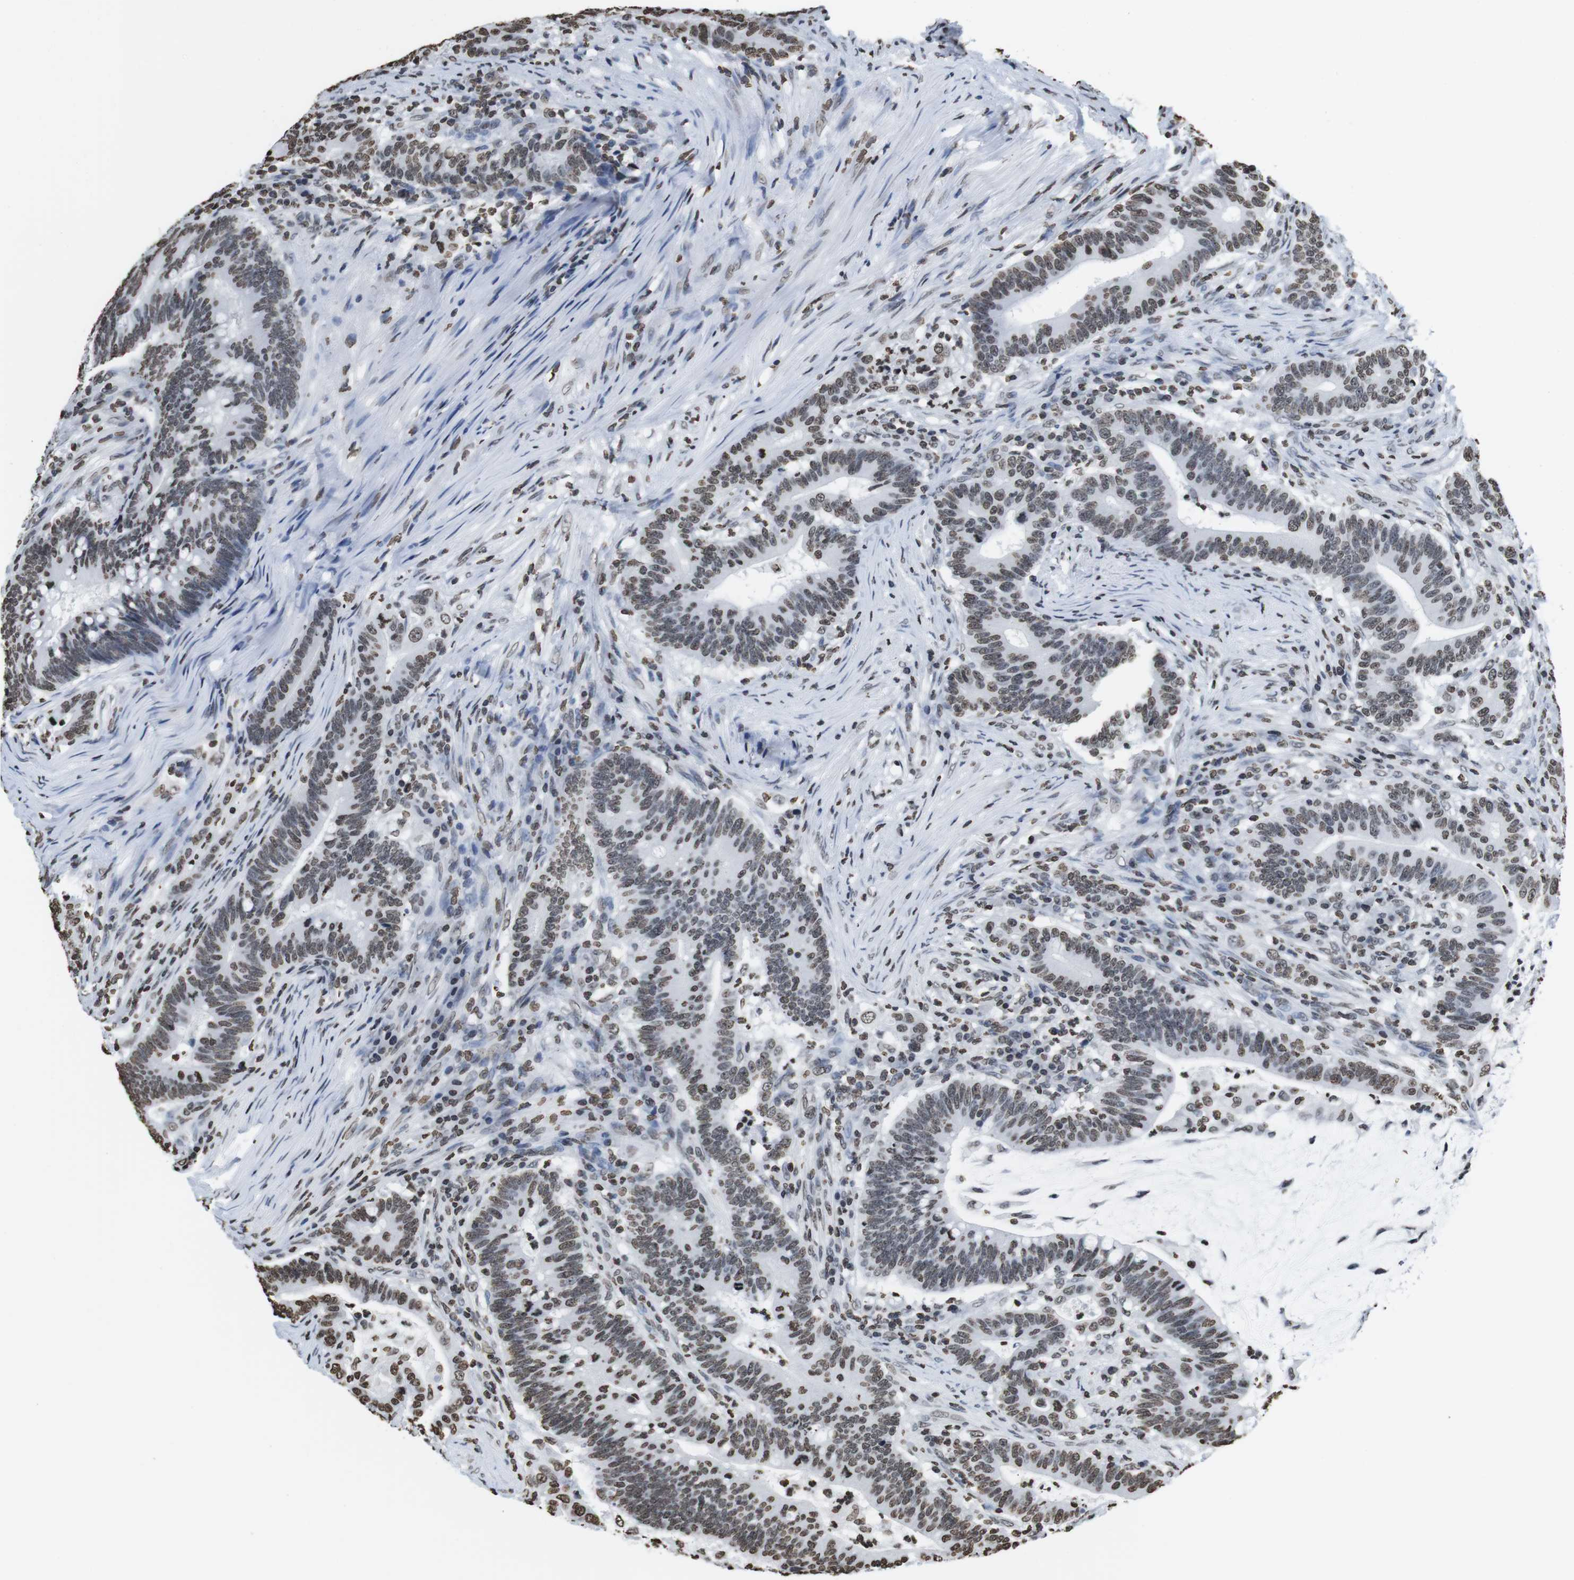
{"staining": {"intensity": "moderate", "quantity": ">75%", "location": "nuclear"}, "tissue": "colorectal cancer", "cell_type": "Tumor cells", "image_type": "cancer", "snomed": [{"axis": "morphology", "description": "Normal tissue, NOS"}, {"axis": "morphology", "description": "Adenocarcinoma, NOS"}, {"axis": "topography", "description": "Colon"}], "caption": "Tumor cells reveal medium levels of moderate nuclear positivity in about >75% of cells in human adenocarcinoma (colorectal). The protein of interest is shown in brown color, while the nuclei are stained blue.", "gene": "BSX", "patient": {"sex": "female", "age": 66}}